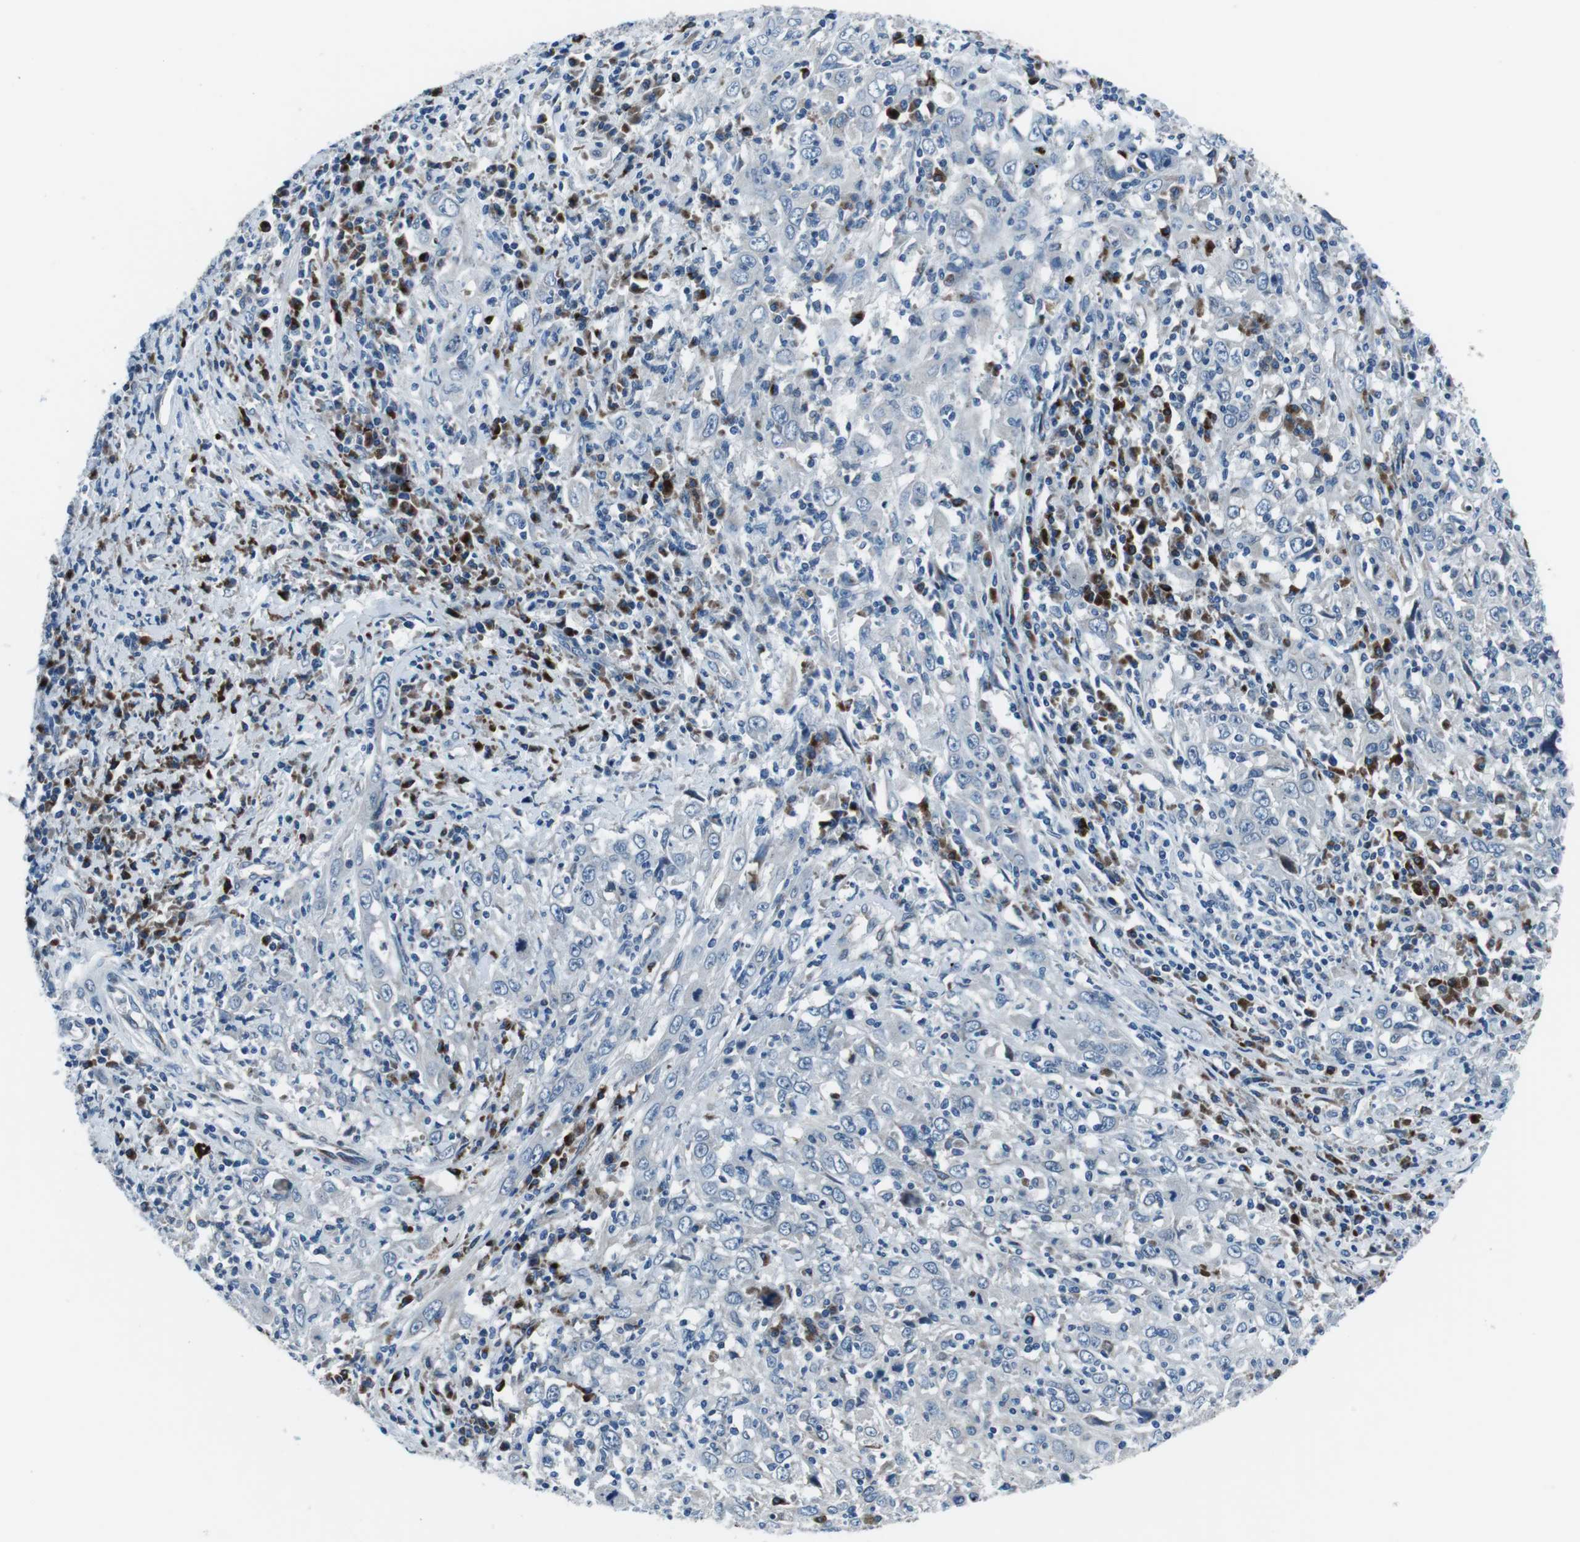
{"staining": {"intensity": "negative", "quantity": "none", "location": "none"}, "tissue": "cervical cancer", "cell_type": "Tumor cells", "image_type": "cancer", "snomed": [{"axis": "morphology", "description": "Squamous cell carcinoma, NOS"}, {"axis": "topography", "description": "Cervix"}], "caption": "Immunohistochemical staining of cervical cancer (squamous cell carcinoma) displays no significant positivity in tumor cells. (Immunohistochemistry (ihc), brightfield microscopy, high magnification).", "gene": "NUCB2", "patient": {"sex": "female", "age": 46}}